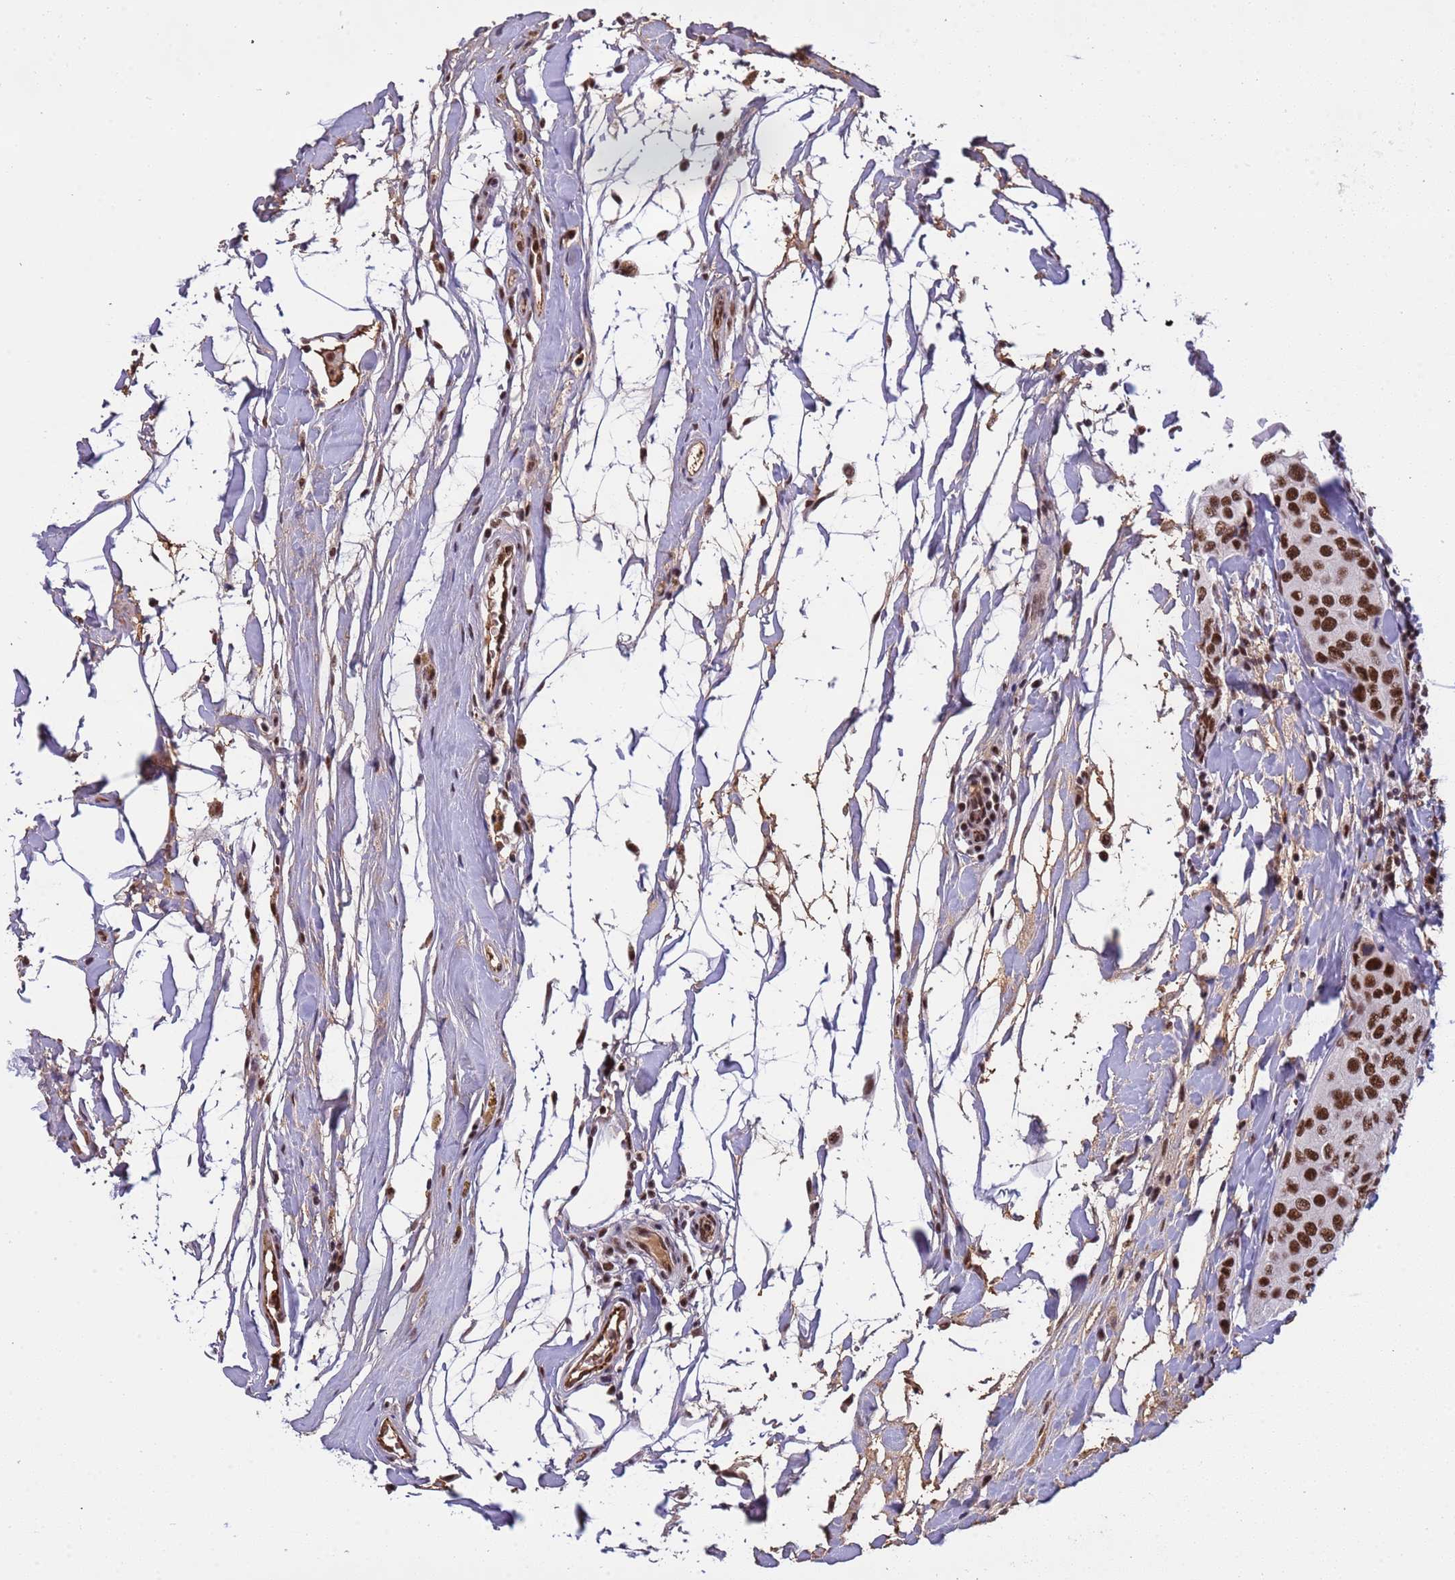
{"staining": {"intensity": "strong", "quantity": ">75%", "location": "nuclear"}, "tissue": "breast cancer", "cell_type": "Tumor cells", "image_type": "cancer", "snomed": [{"axis": "morphology", "description": "Duct carcinoma"}, {"axis": "topography", "description": "Breast"}], "caption": "Immunohistochemistry micrograph of neoplastic tissue: breast cancer (invasive ductal carcinoma) stained using immunohistochemistry displays high levels of strong protein expression localized specifically in the nuclear of tumor cells, appearing as a nuclear brown color.", "gene": "SRRT", "patient": {"sex": "female", "age": 55}}